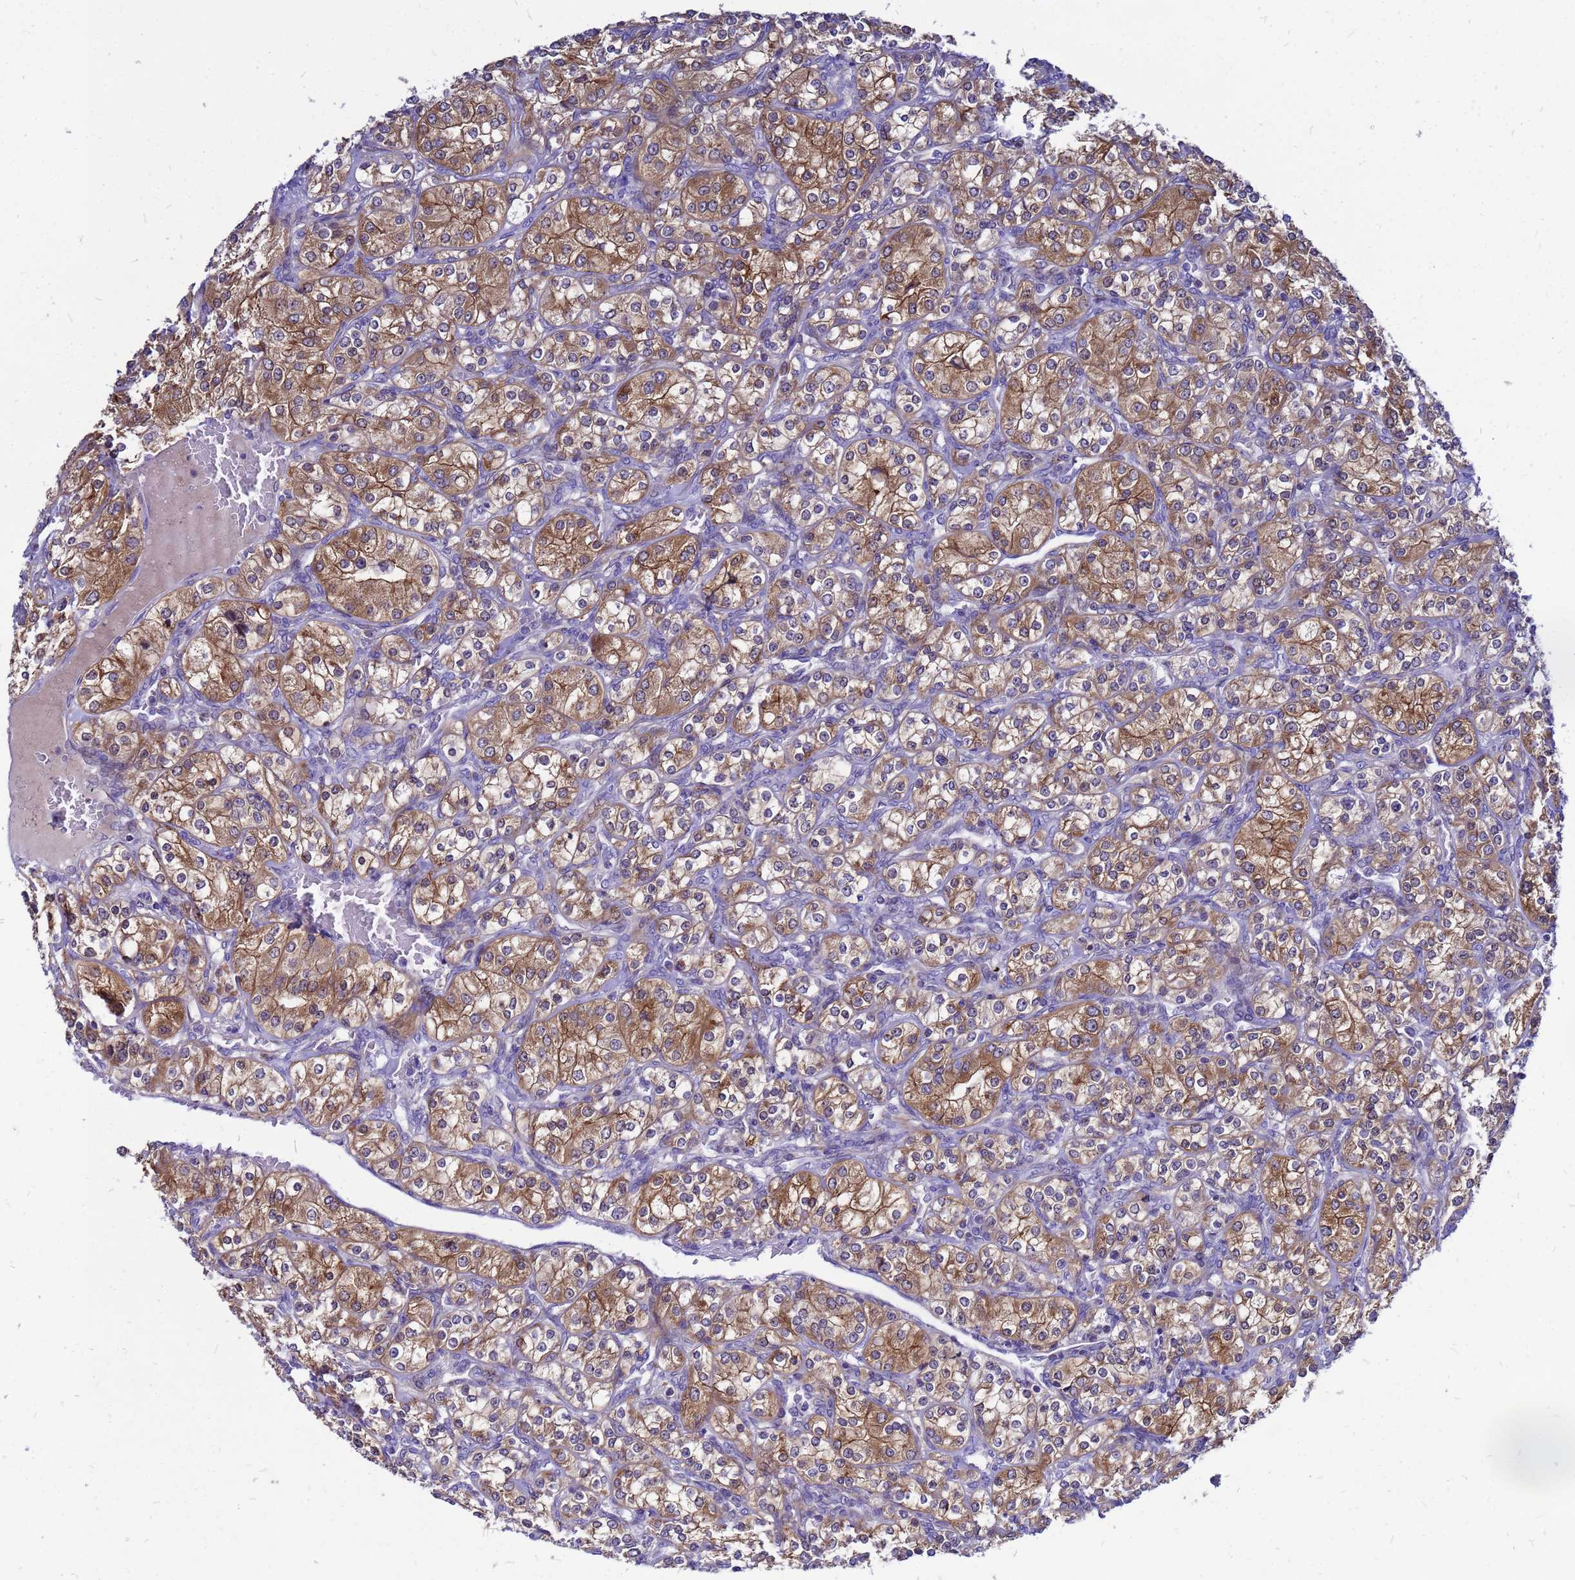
{"staining": {"intensity": "moderate", "quantity": ">75%", "location": "cytoplasmic/membranous"}, "tissue": "renal cancer", "cell_type": "Tumor cells", "image_type": "cancer", "snomed": [{"axis": "morphology", "description": "Adenocarcinoma, NOS"}, {"axis": "topography", "description": "Kidney"}], "caption": "Human renal adenocarcinoma stained for a protein (brown) reveals moderate cytoplasmic/membranous positive staining in approximately >75% of tumor cells.", "gene": "FHIP1A", "patient": {"sex": "male", "age": 77}}